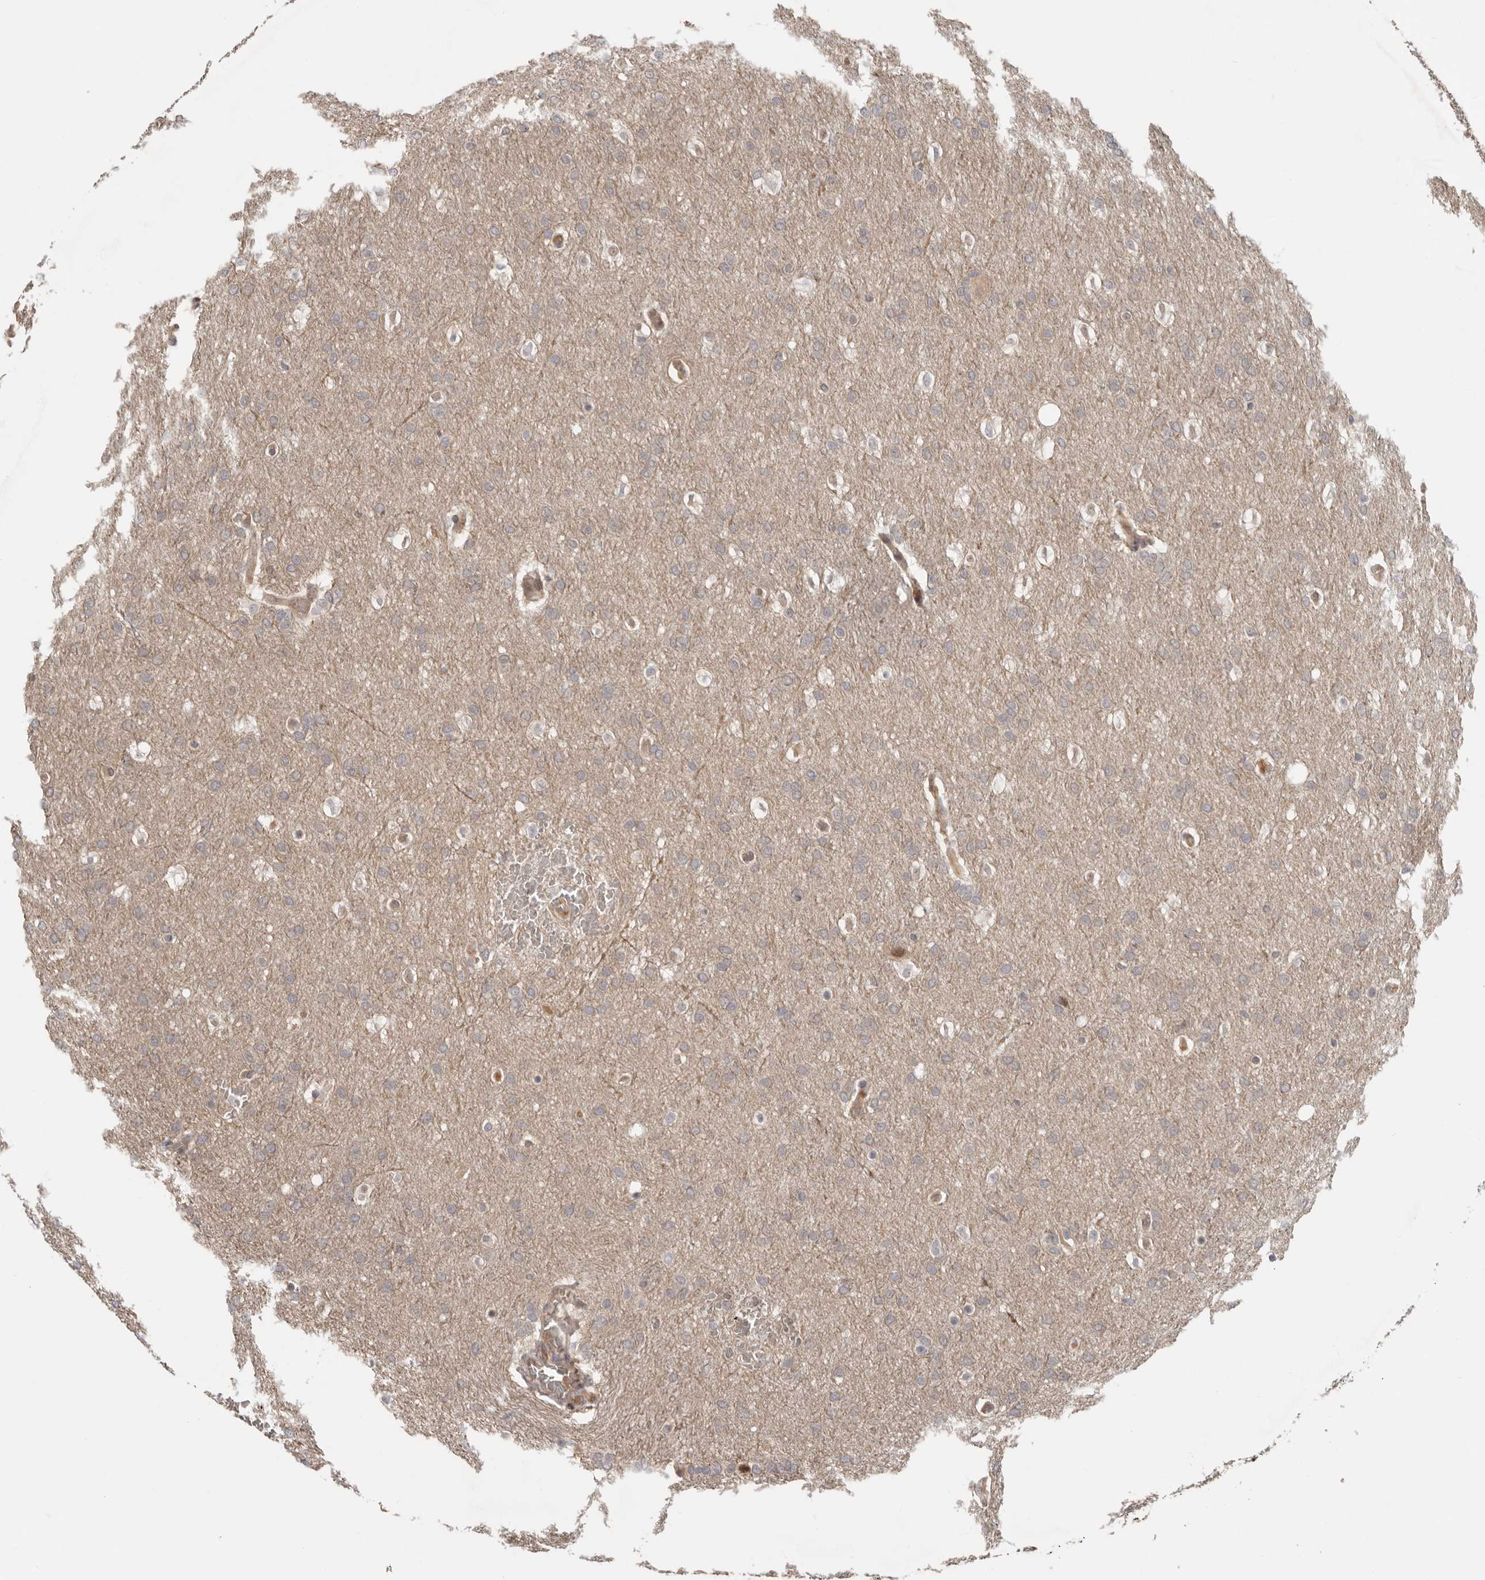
{"staining": {"intensity": "weak", "quantity": "<25%", "location": "cytoplasmic/membranous"}, "tissue": "glioma", "cell_type": "Tumor cells", "image_type": "cancer", "snomed": [{"axis": "morphology", "description": "Glioma, malignant, Low grade"}, {"axis": "topography", "description": "Brain"}], "caption": "Micrograph shows no protein expression in tumor cells of malignant glioma (low-grade) tissue.", "gene": "PSMA5", "patient": {"sex": "female", "age": 37}}